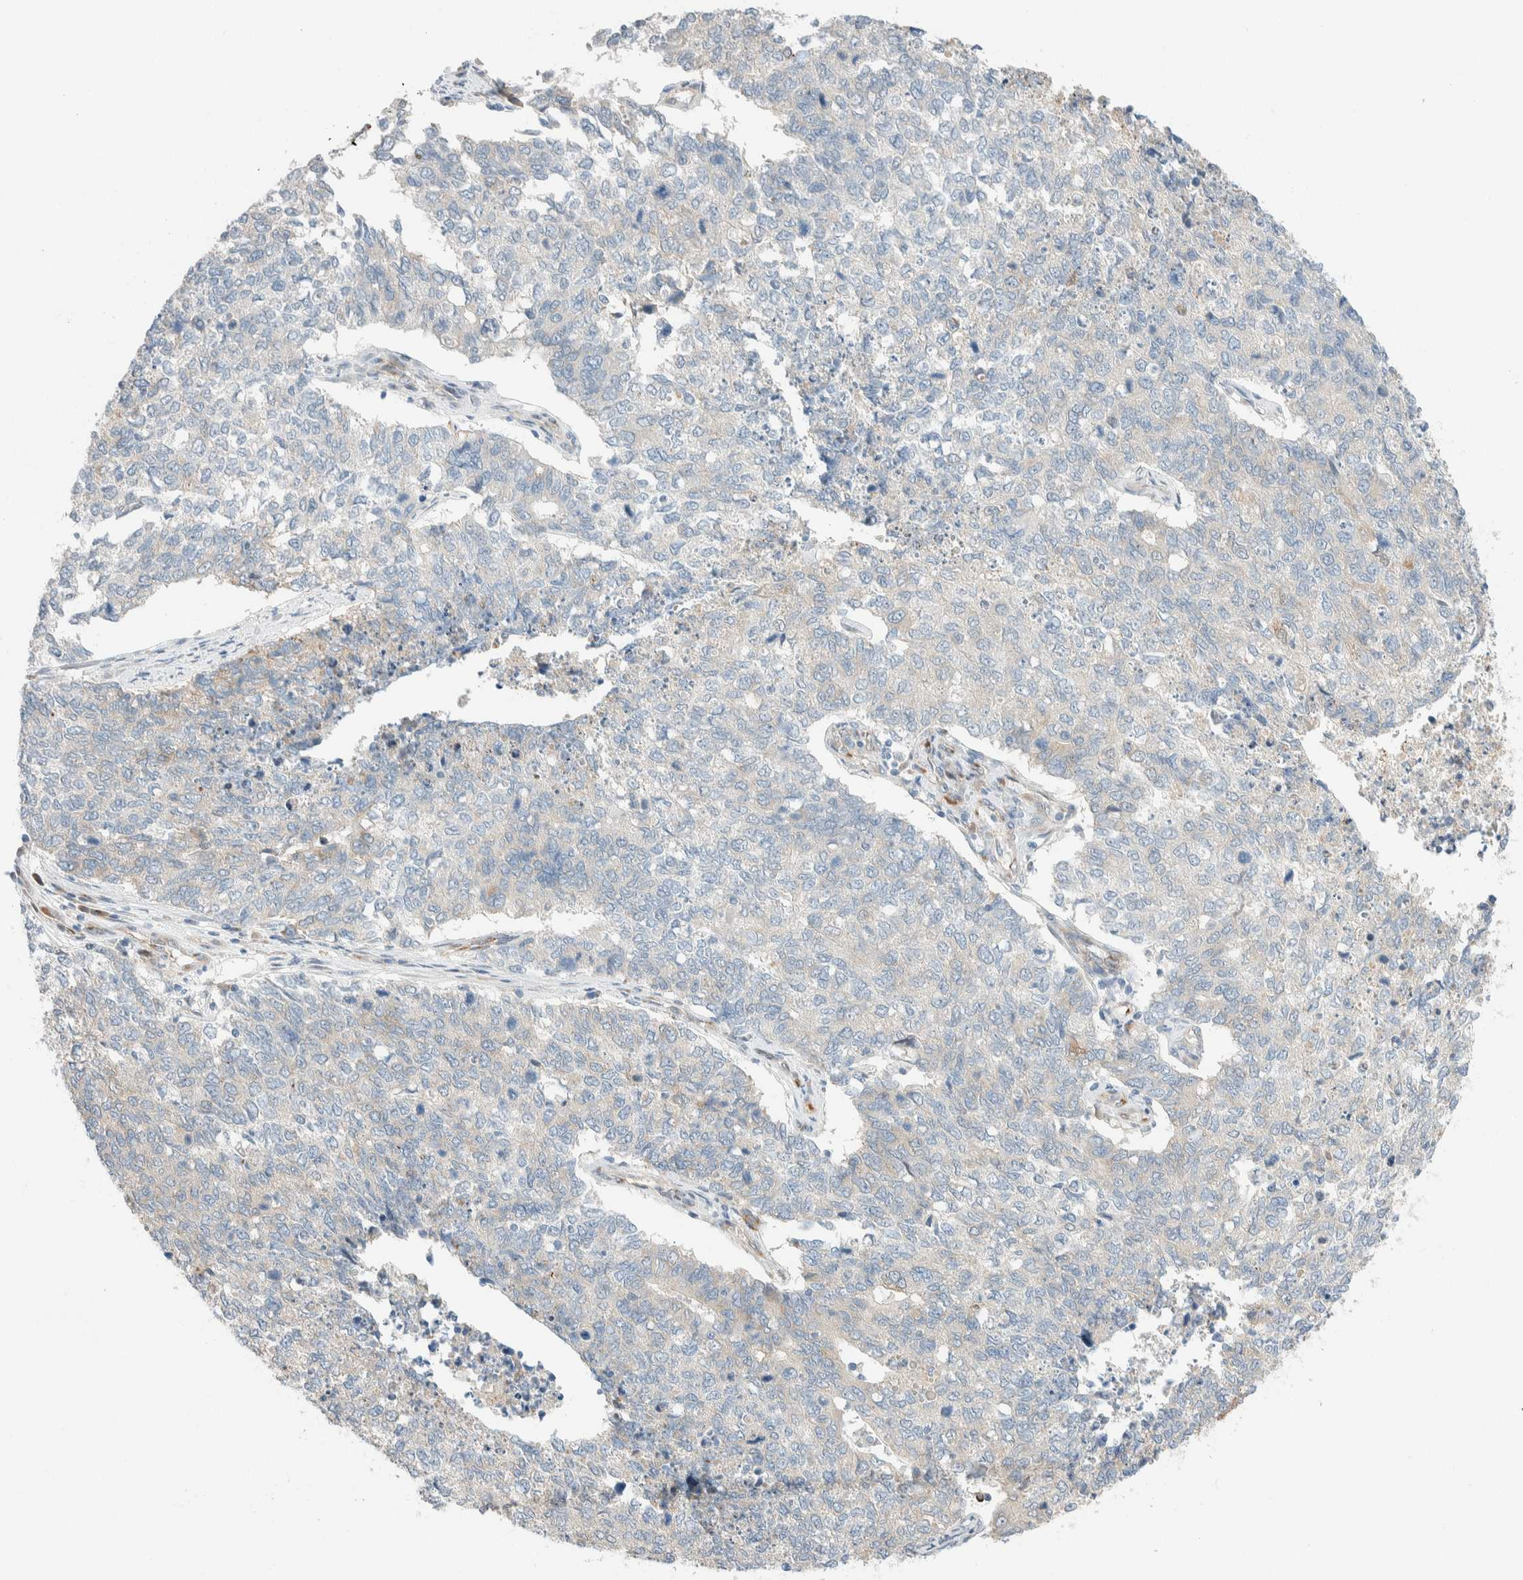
{"staining": {"intensity": "negative", "quantity": "none", "location": "none"}, "tissue": "cervical cancer", "cell_type": "Tumor cells", "image_type": "cancer", "snomed": [{"axis": "morphology", "description": "Squamous cell carcinoma, NOS"}, {"axis": "topography", "description": "Cervix"}], "caption": "High power microscopy image of an IHC histopathology image of squamous cell carcinoma (cervical), revealing no significant positivity in tumor cells. (DAB (3,3'-diaminobenzidine) immunohistochemistry, high magnification).", "gene": "TMEM184B", "patient": {"sex": "female", "age": 63}}